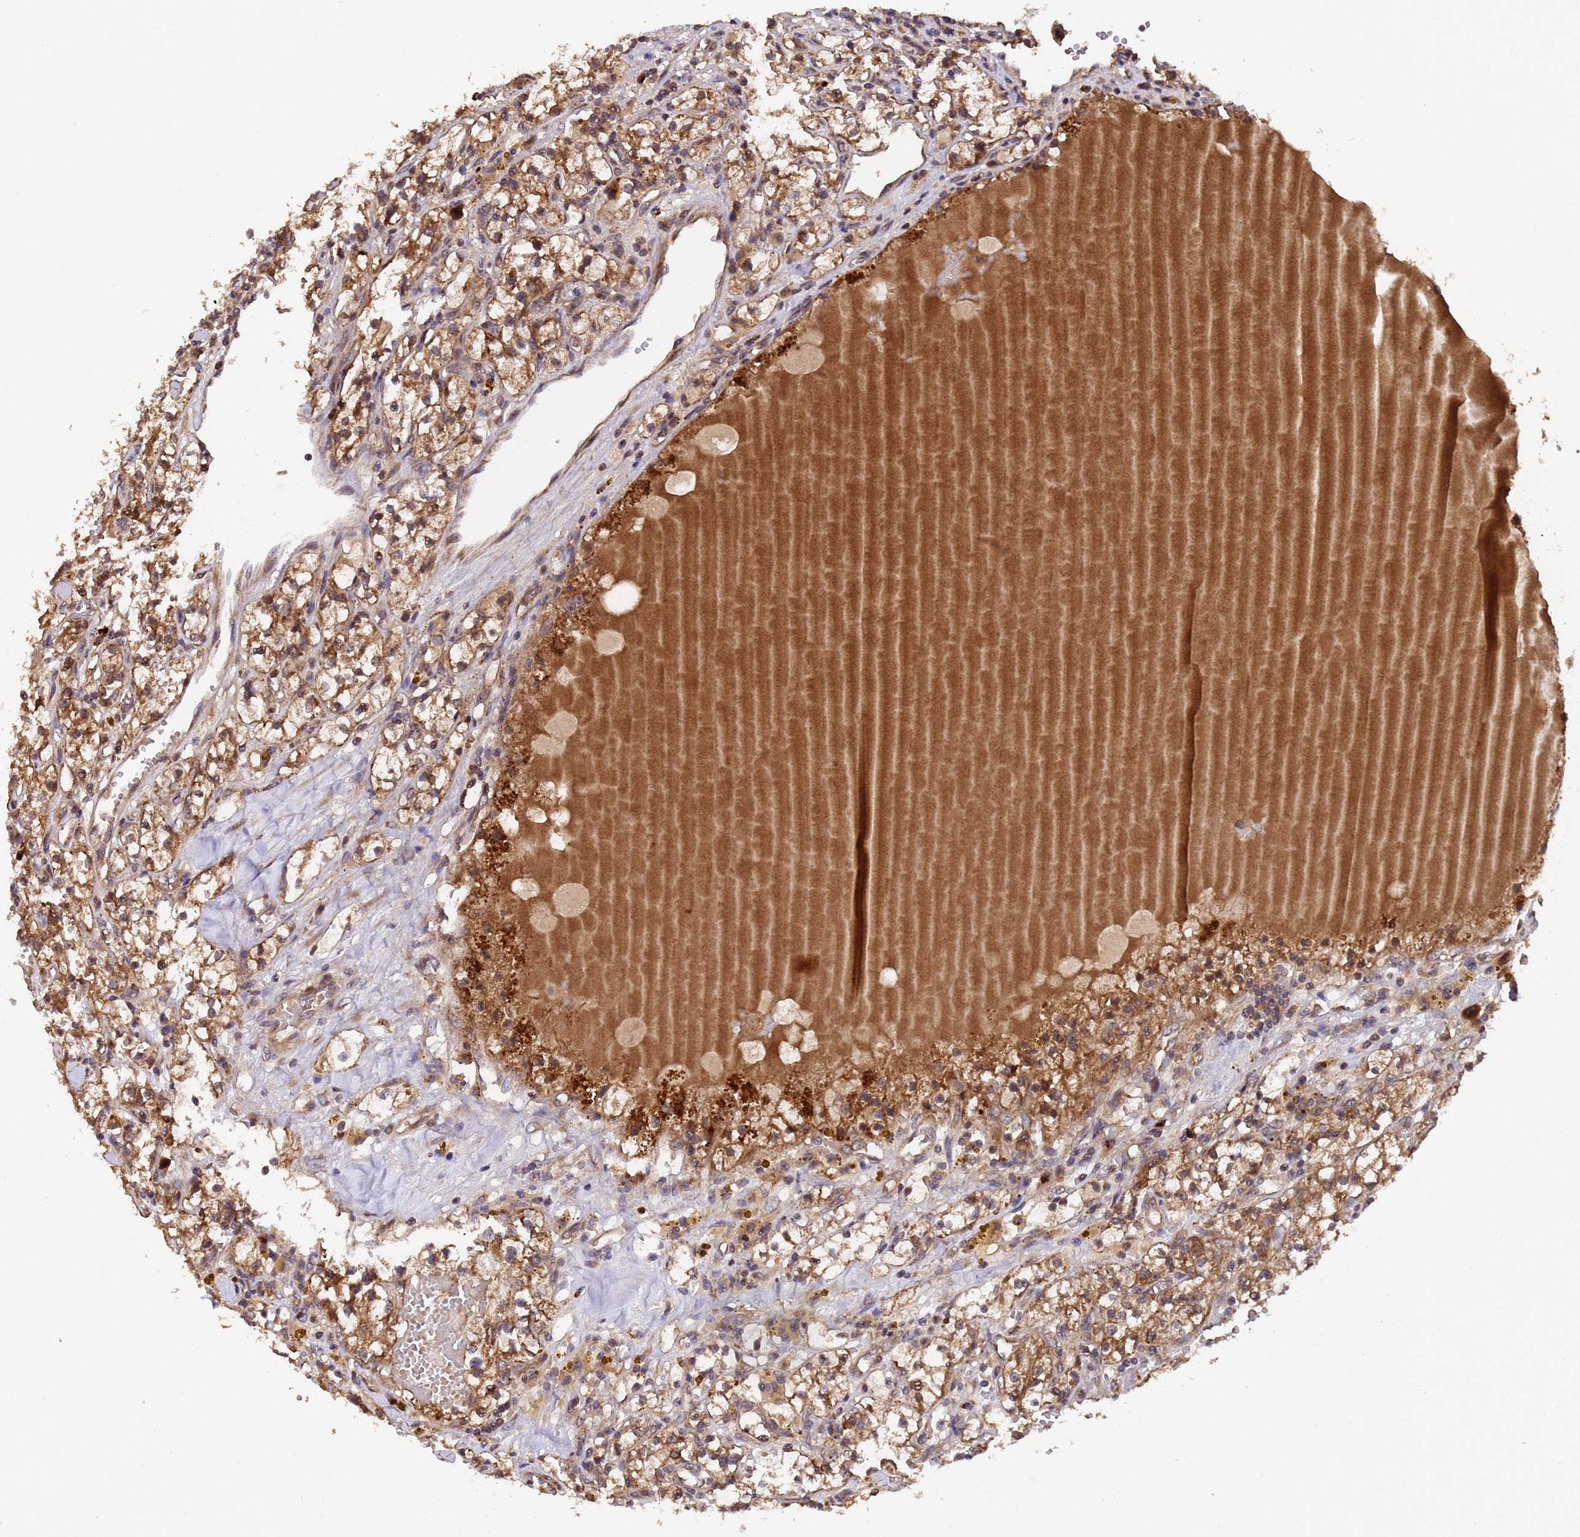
{"staining": {"intensity": "moderate", "quantity": ">75%", "location": "cytoplasmic/membranous"}, "tissue": "renal cancer", "cell_type": "Tumor cells", "image_type": "cancer", "snomed": [{"axis": "morphology", "description": "Adenocarcinoma, NOS"}, {"axis": "topography", "description": "Kidney"}], "caption": "High-magnification brightfield microscopy of renal cancer stained with DAB (brown) and counterstained with hematoxylin (blue). tumor cells exhibit moderate cytoplasmic/membranous positivity is present in approximately>75% of cells. Immunohistochemistry (ihc) stains the protein in brown and the nuclei are stained blue.", "gene": "TSR3", "patient": {"sex": "male", "age": 56}}